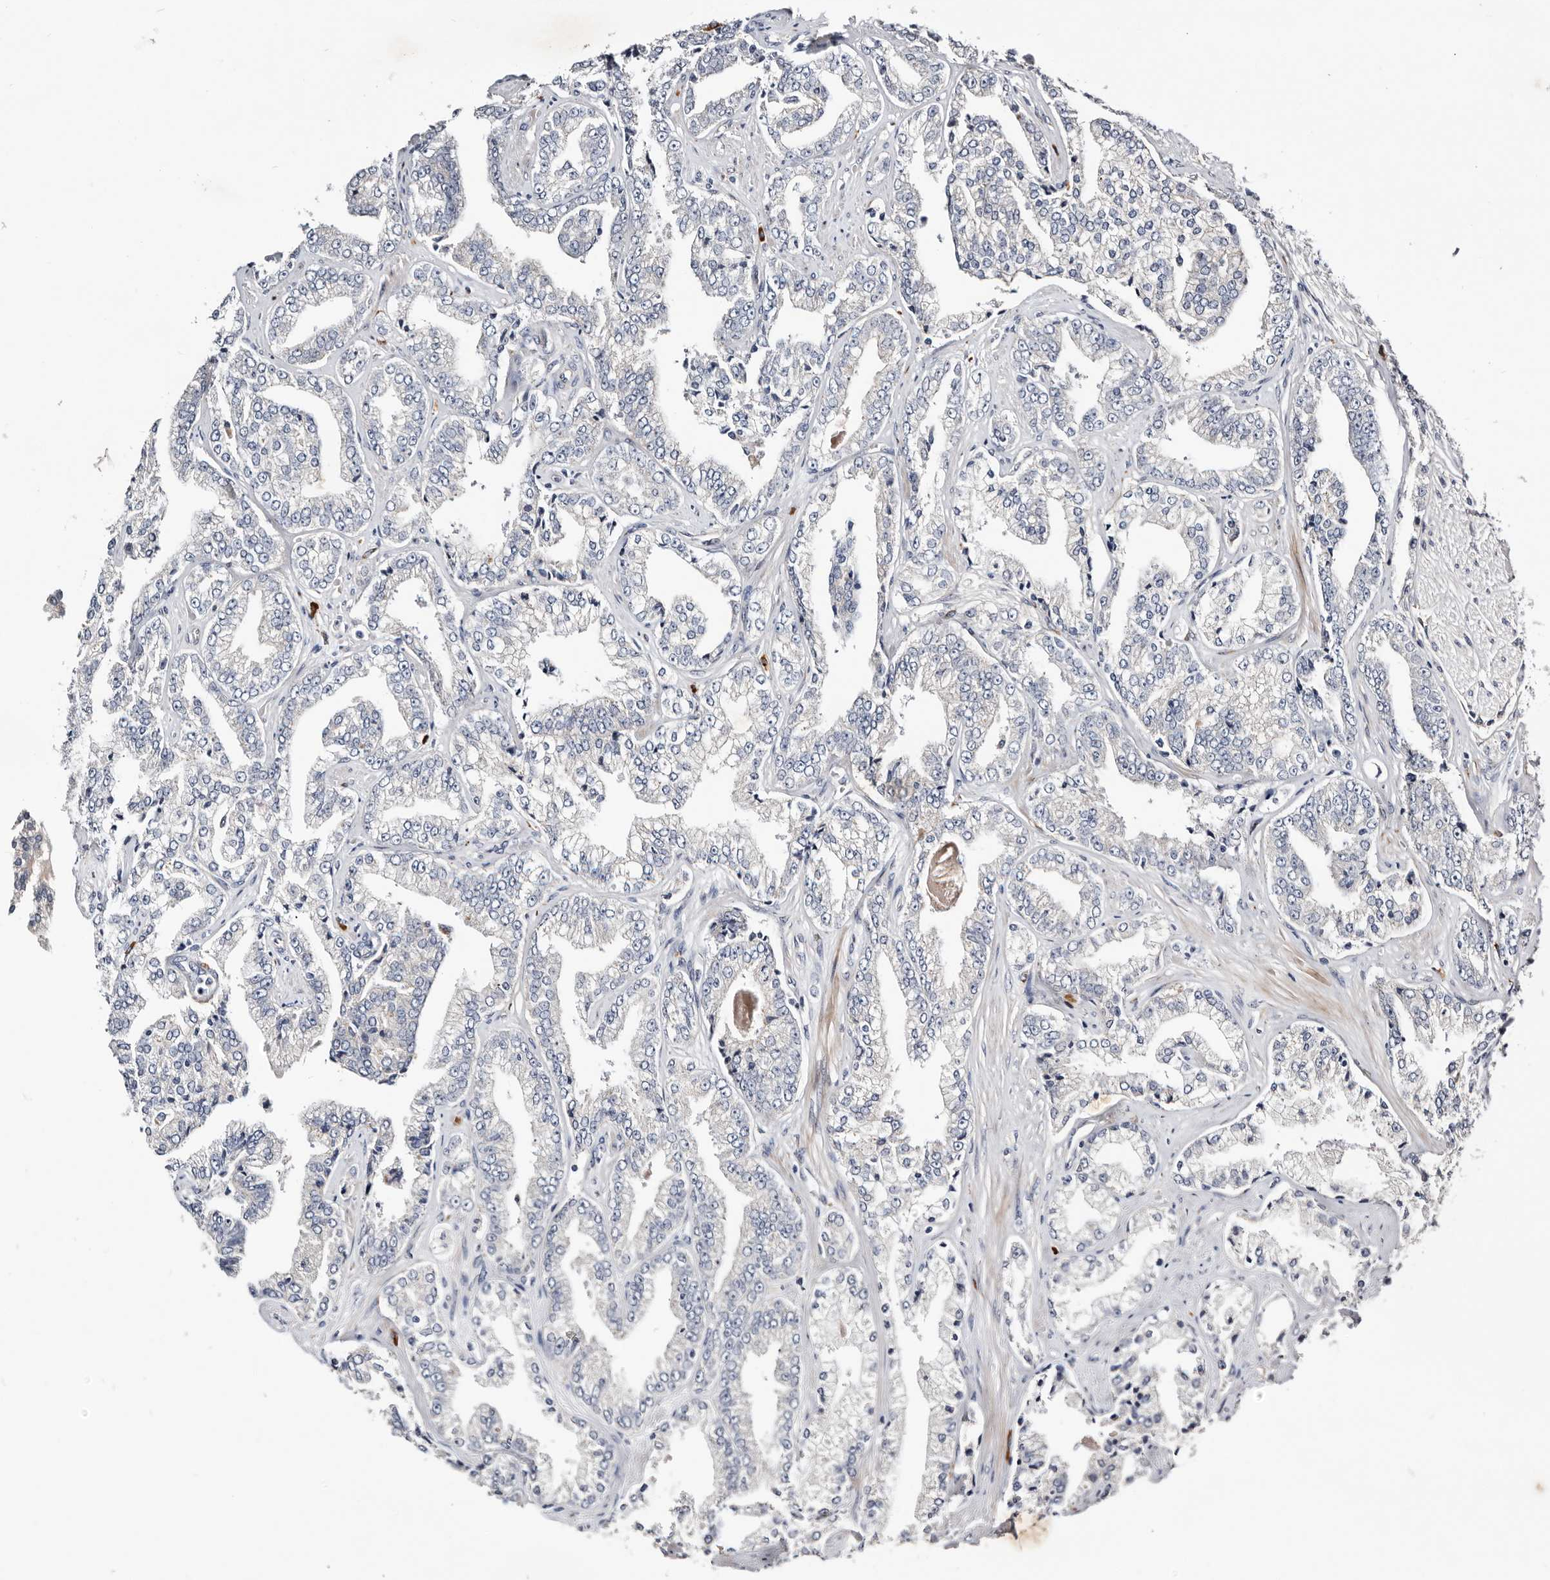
{"staining": {"intensity": "negative", "quantity": "none", "location": "none"}, "tissue": "prostate cancer", "cell_type": "Tumor cells", "image_type": "cancer", "snomed": [{"axis": "morphology", "description": "Adenocarcinoma, High grade"}, {"axis": "topography", "description": "Prostate"}], "caption": "Immunohistochemistry (IHC) photomicrograph of neoplastic tissue: prostate high-grade adenocarcinoma stained with DAB shows no significant protein expression in tumor cells.", "gene": "USH1C", "patient": {"sex": "male", "age": 71}}